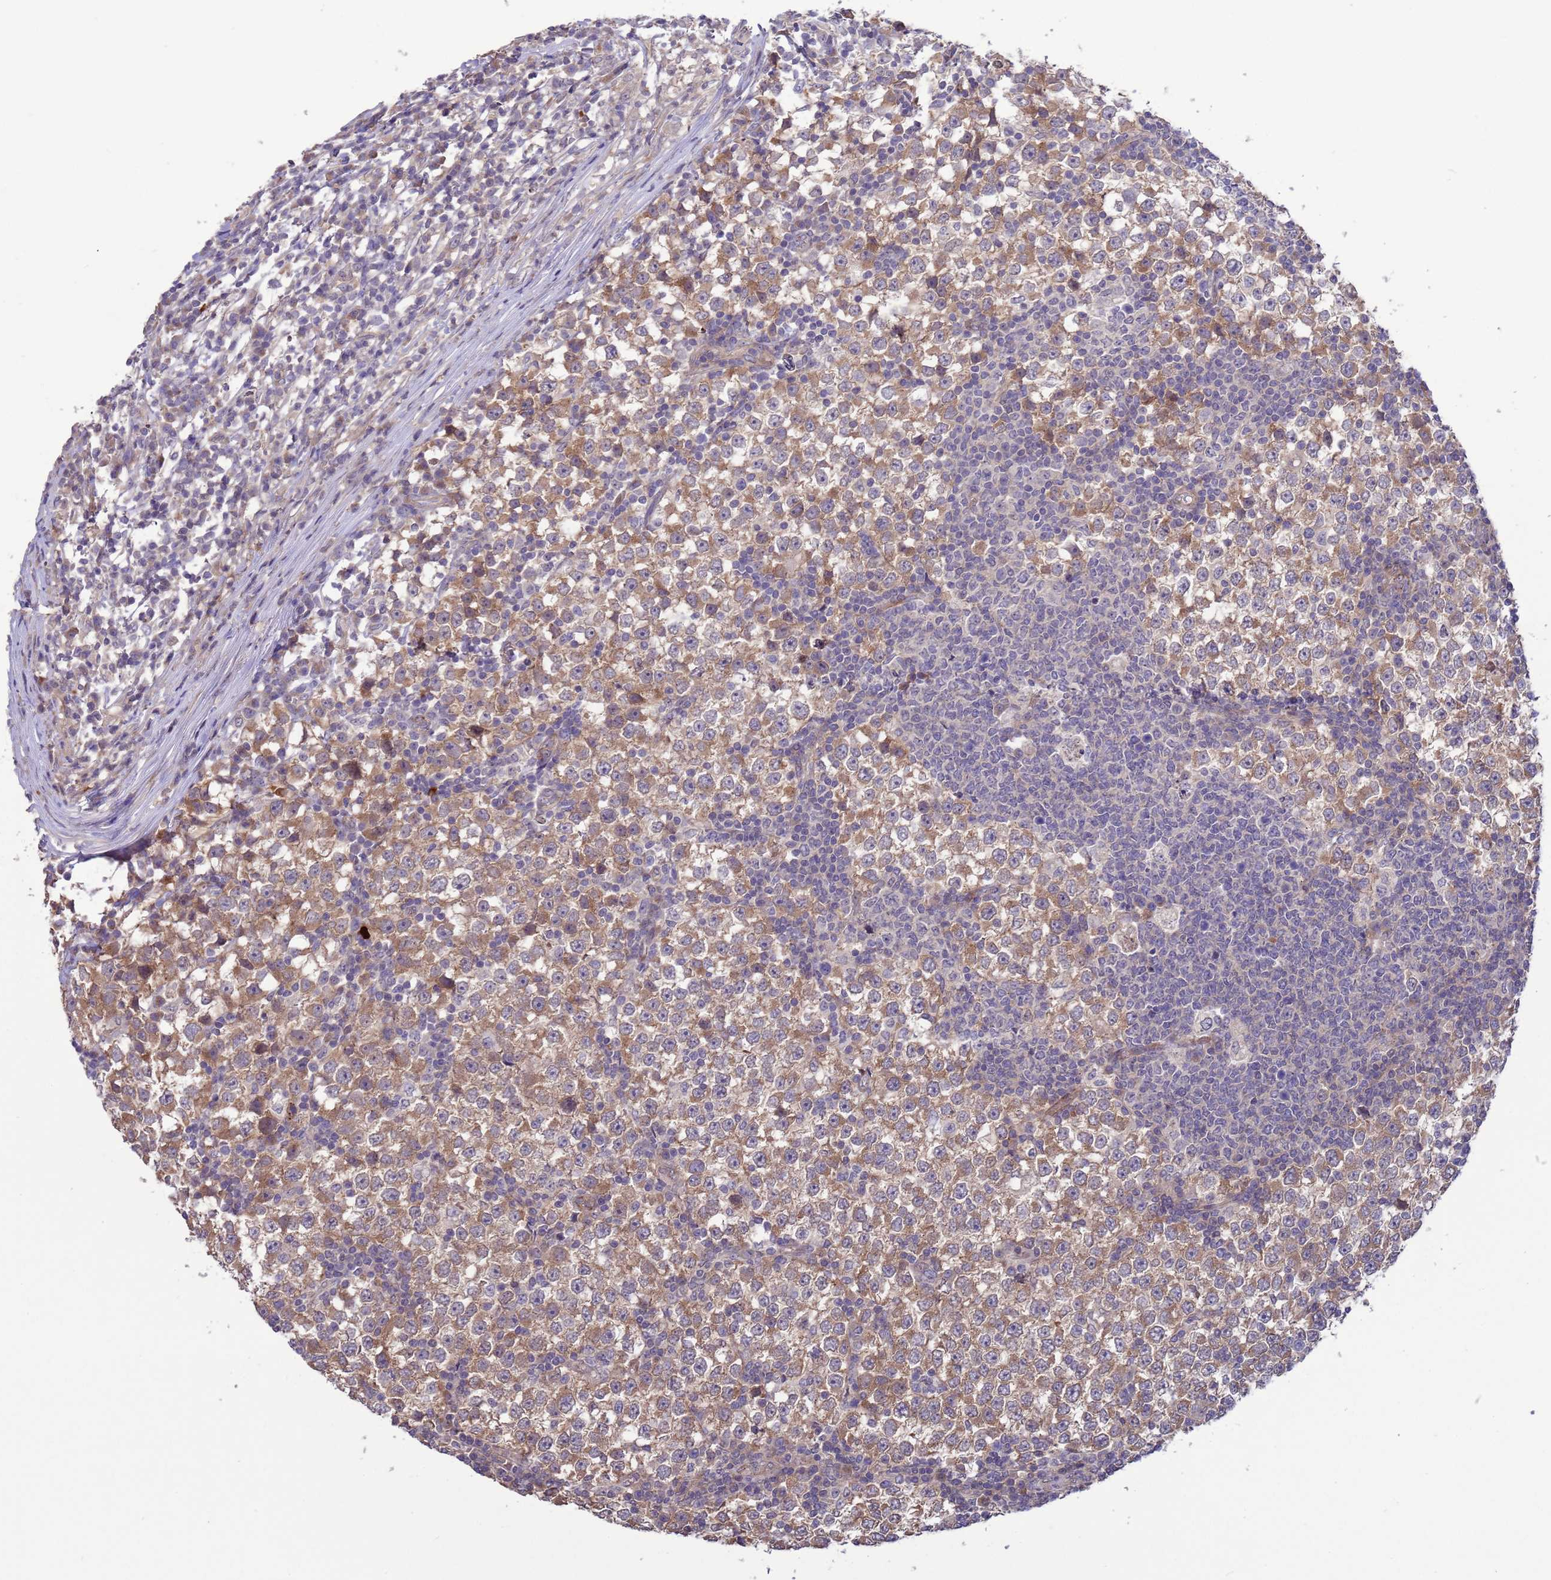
{"staining": {"intensity": "moderate", "quantity": ">75%", "location": "cytoplasmic/membranous"}, "tissue": "testis cancer", "cell_type": "Tumor cells", "image_type": "cancer", "snomed": [{"axis": "morphology", "description": "Seminoma, NOS"}, {"axis": "topography", "description": "Testis"}], "caption": "This is a histology image of immunohistochemistry (IHC) staining of seminoma (testis), which shows moderate staining in the cytoplasmic/membranous of tumor cells.", "gene": "GJA10", "patient": {"sex": "male", "age": 65}}